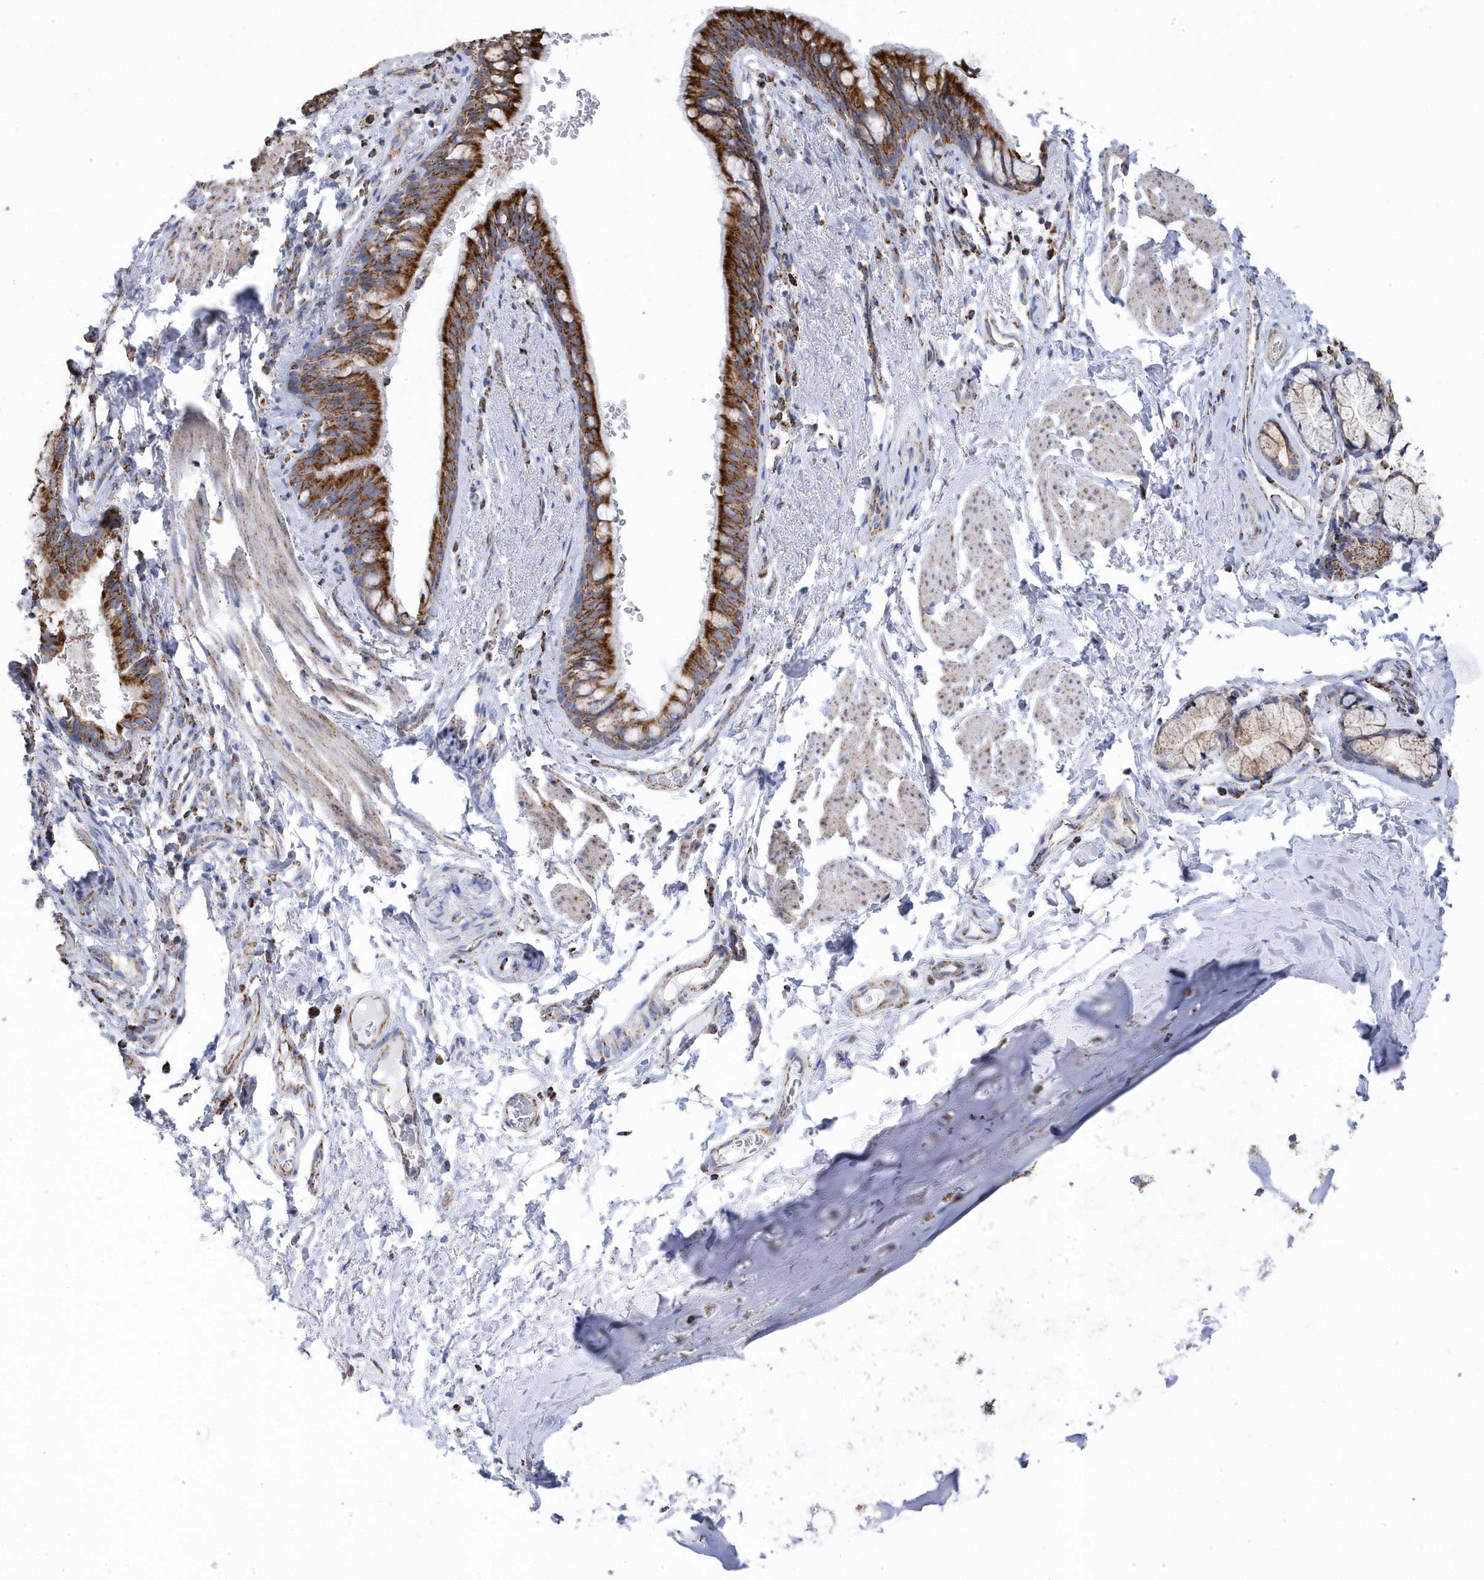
{"staining": {"intensity": "strong", "quantity": ">75%", "location": "cytoplasmic/membranous"}, "tissue": "bronchus", "cell_type": "Respiratory epithelial cells", "image_type": "normal", "snomed": [{"axis": "morphology", "description": "Normal tissue, NOS"}, {"axis": "topography", "description": "Cartilage tissue"}, {"axis": "topography", "description": "Bronchus"}], "caption": "High-magnification brightfield microscopy of benign bronchus stained with DAB (3,3'-diaminobenzidine) (brown) and counterstained with hematoxylin (blue). respiratory epithelial cells exhibit strong cytoplasmic/membranous staining is appreciated in about>75% of cells.", "gene": "GTPBP8", "patient": {"sex": "female", "age": 36}}